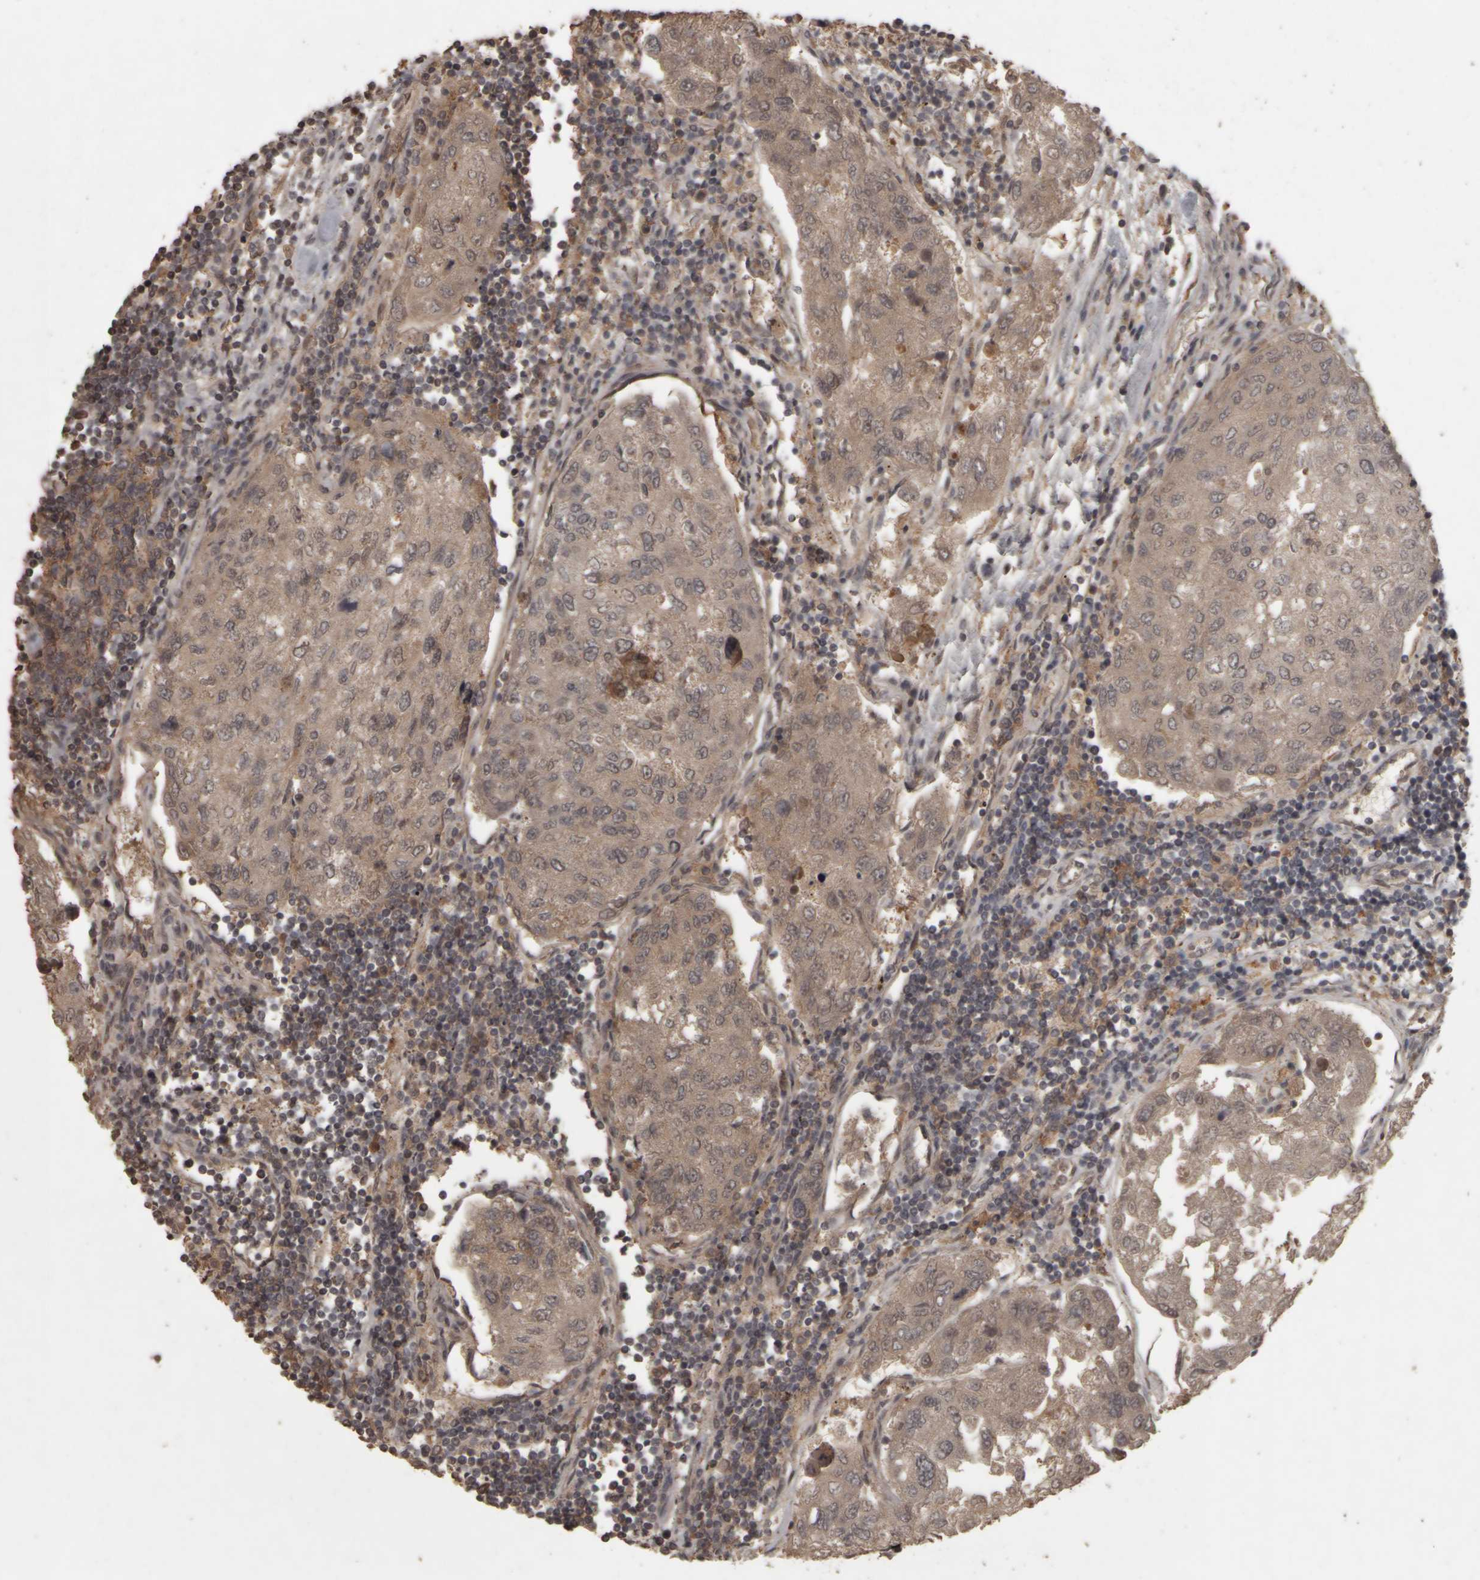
{"staining": {"intensity": "weak", "quantity": ">75%", "location": "cytoplasmic/membranous"}, "tissue": "urothelial cancer", "cell_type": "Tumor cells", "image_type": "cancer", "snomed": [{"axis": "morphology", "description": "Urothelial carcinoma, High grade"}, {"axis": "topography", "description": "Lymph node"}, {"axis": "topography", "description": "Urinary bladder"}], "caption": "Immunohistochemical staining of high-grade urothelial carcinoma displays low levels of weak cytoplasmic/membranous positivity in about >75% of tumor cells. (Brightfield microscopy of DAB IHC at high magnification).", "gene": "ACO1", "patient": {"sex": "male", "age": 51}}